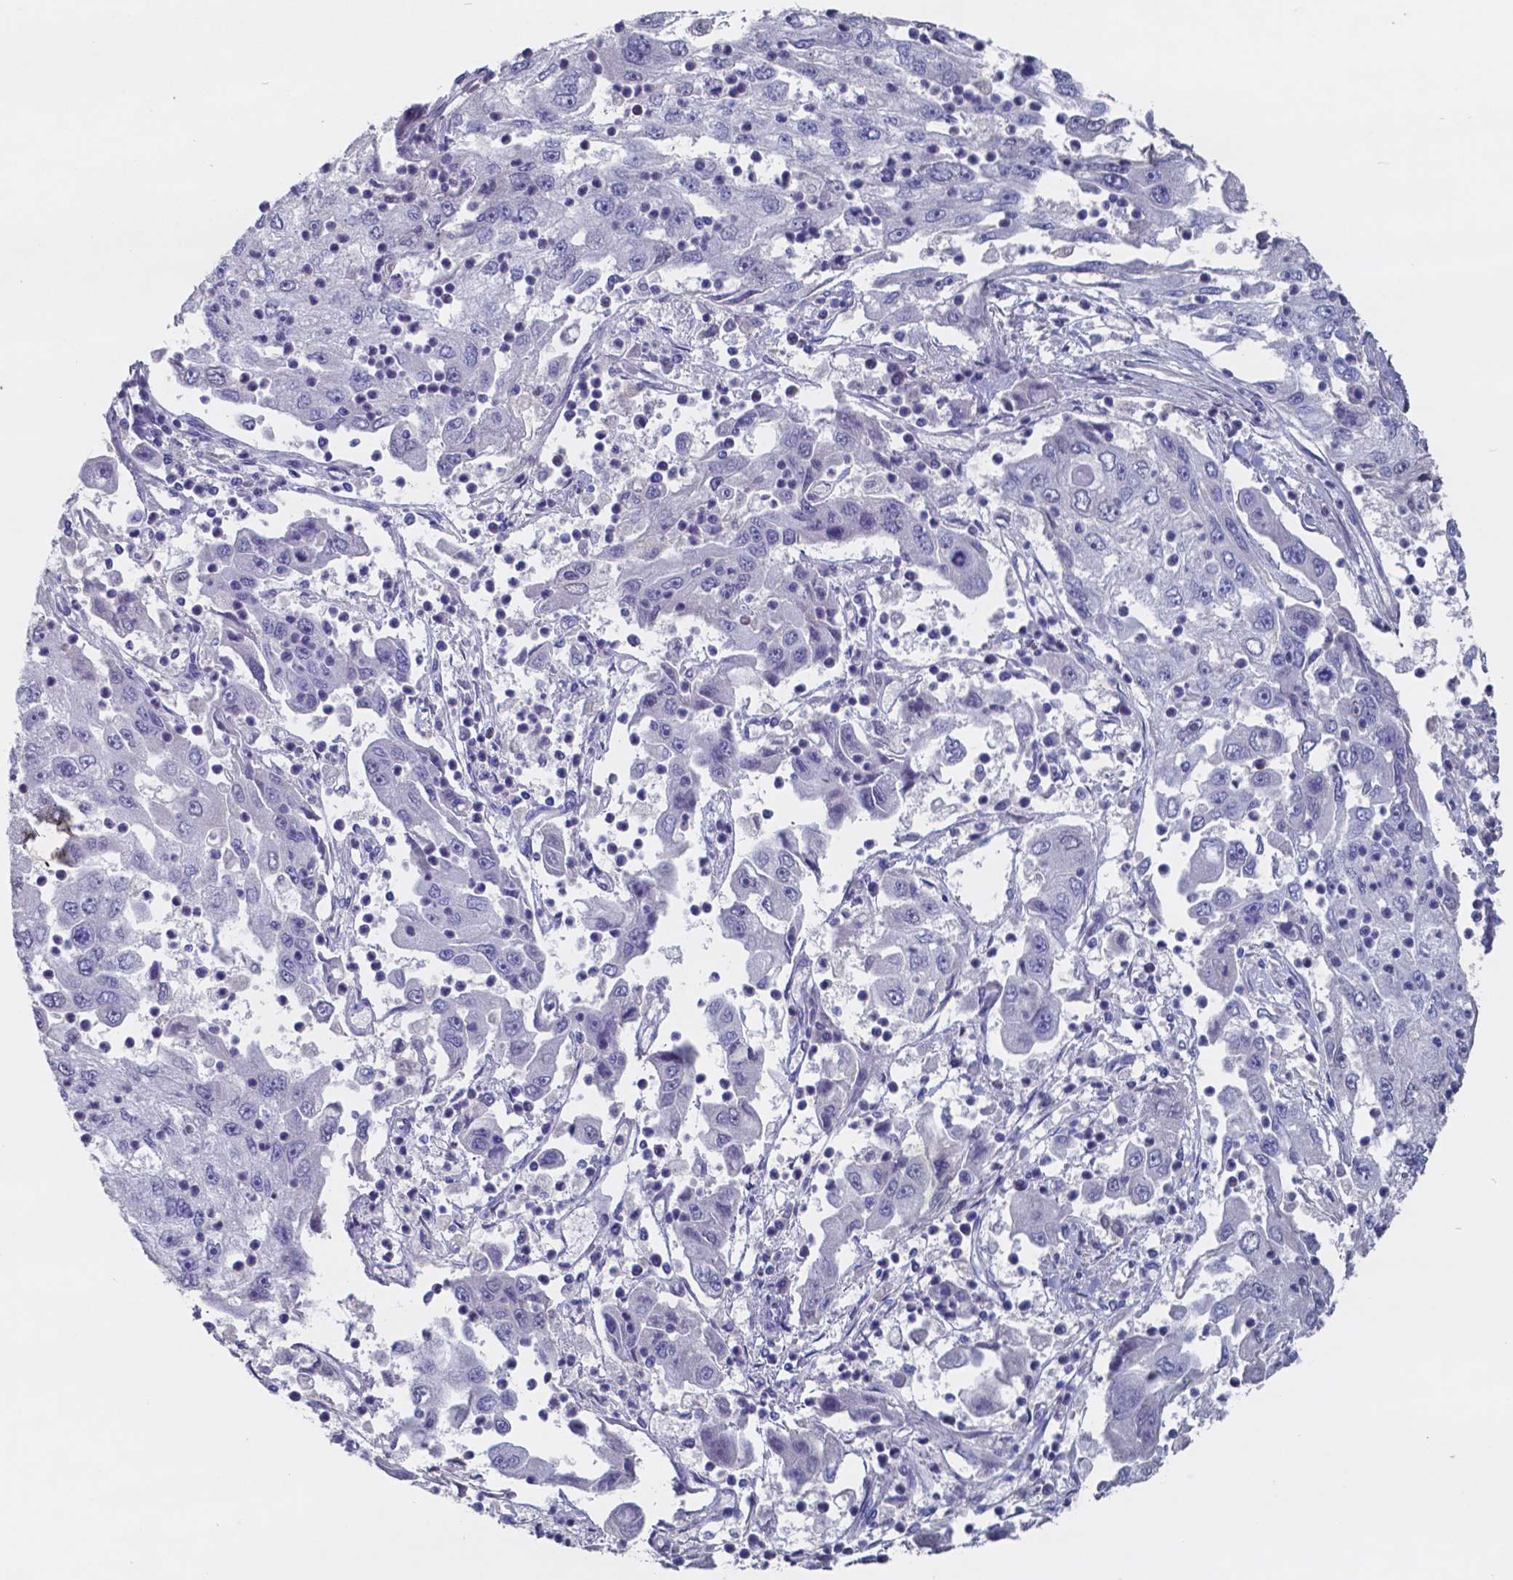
{"staining": {"intensity": "negative", "quantity": "none", "location": "none"}, "tissue": "cervical cancer", "cell_type": "Tumor cells", "image_type": "cancer", "snomed": [{"axis": "morphology", "description": "Squamous cell carcinoma, NOS"}, {"axis": "topography", "description": "Cervix"}], "caption": "IHC histopathology image of human cervical cancer (squamous cell carcinoma) stained for a protein (brown), which reveals no staining in tumor cells. Nuclei are stained in blue.", "gene": "TTR", "patient": {"sex": "female", "age": 36}}